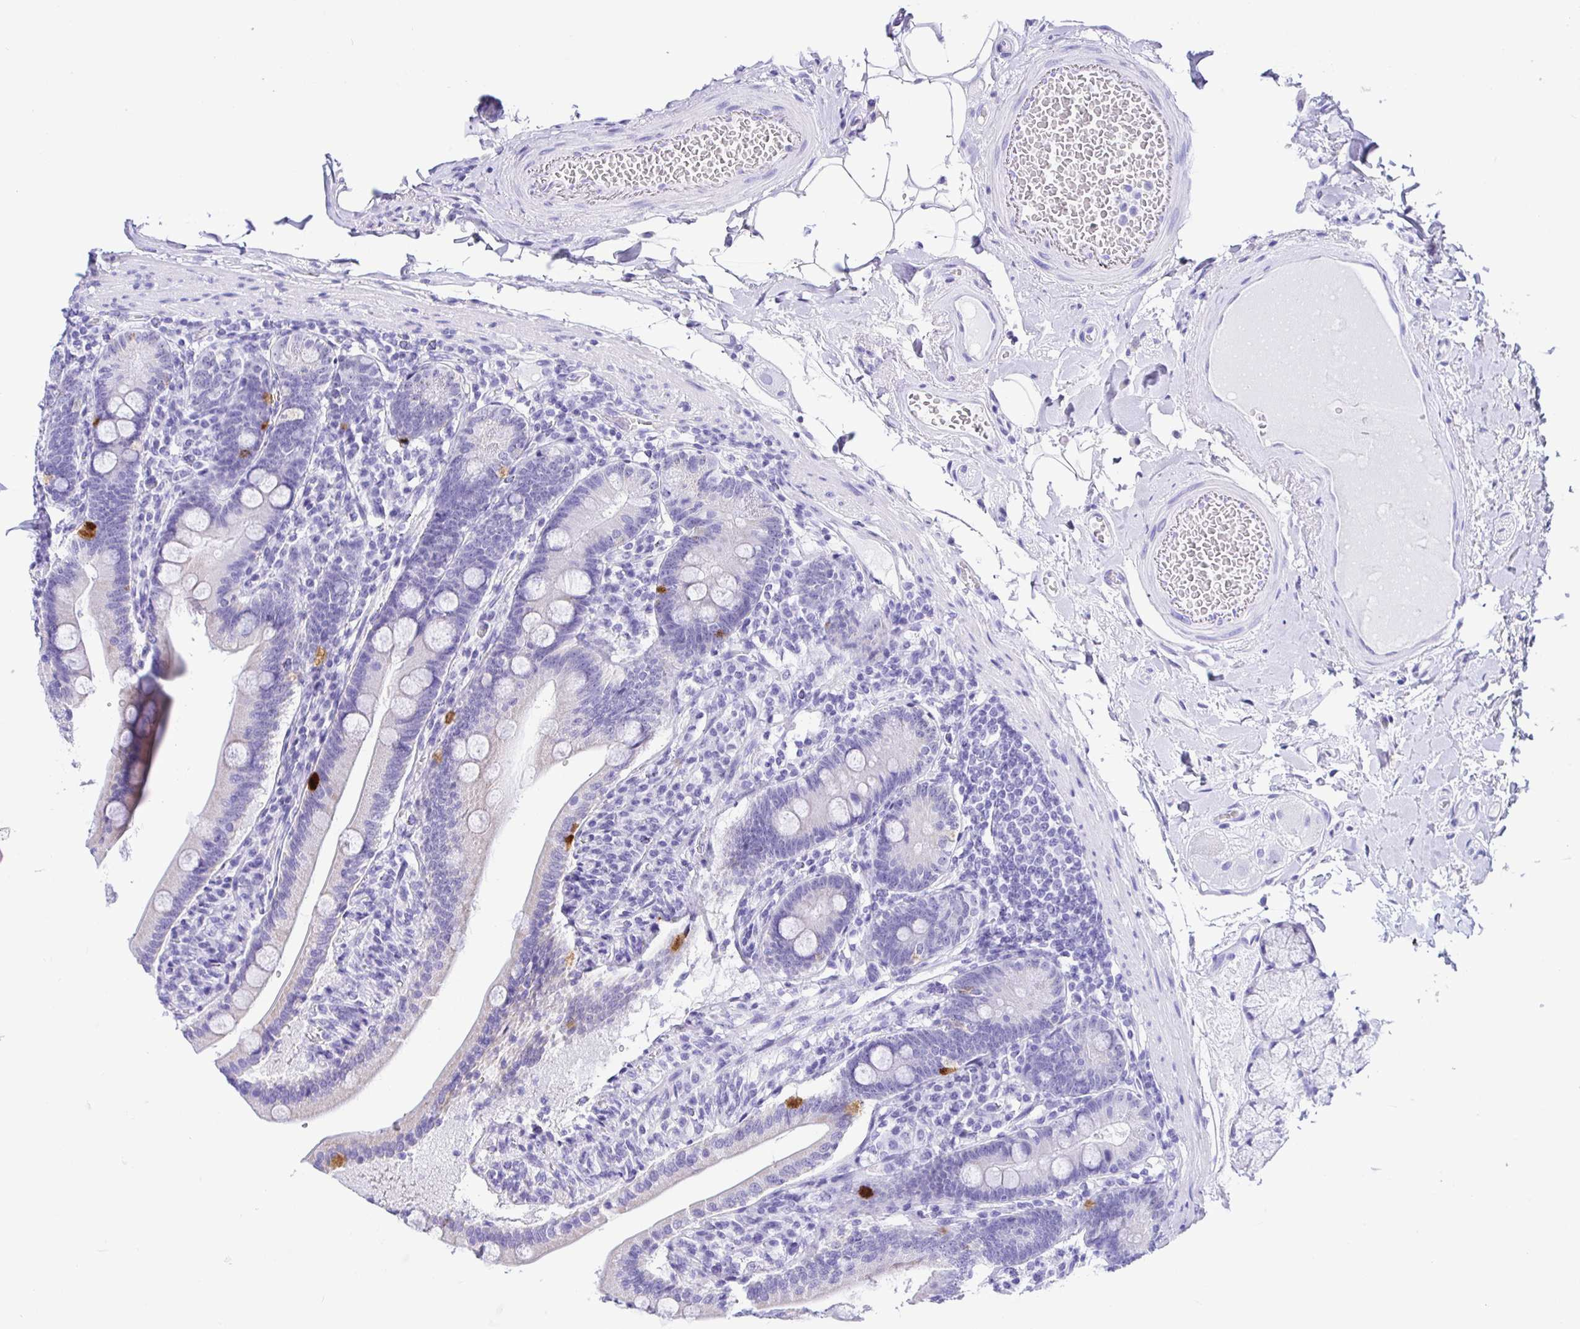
{"staining": {"intensity": "strong", "quantity": "<25%", "location": "cytoplasmic/membranous"}, "tissue": "duodenum", "cell_type": "Glandular cells", "image_type": "normal", "snomed": [{"axis": "morphology", "description": "Normal tissue, NOS"}, {"axis": "topography", "description": "Duodenum"}], "caption": "Benign duodenum was stained to show a protein in brown. There is medium levels of strong cytoplasmic/membranous staining in approximately <25% of glandular cells.", "gene": "PRAMEF18", "patient": {"sex": "female", "age": 67}}